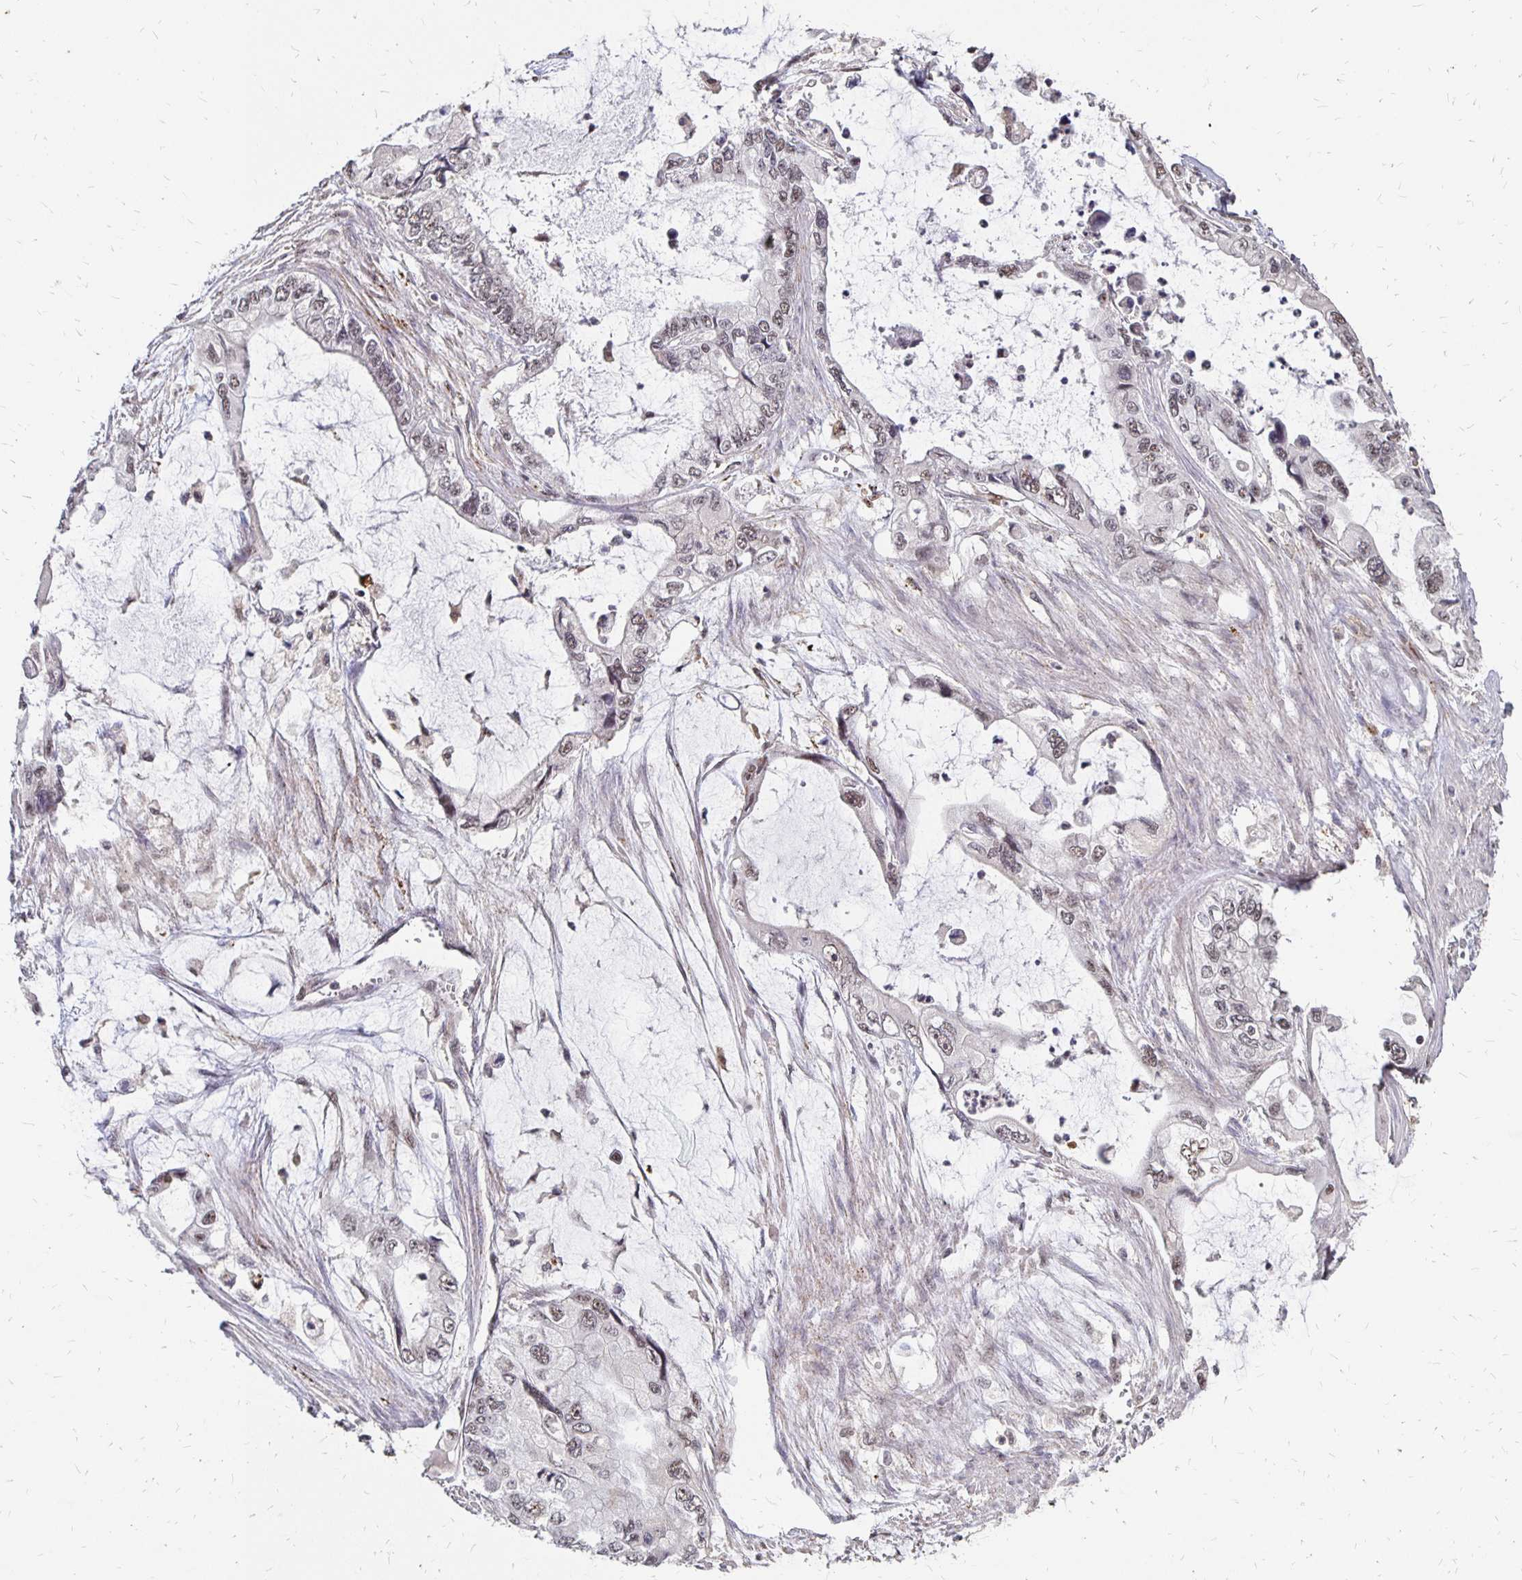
{"staining": {"intensity": "weak", "quantity": ">75%", "location": "nuclear"}, "tissue": "stomach cancer", "cell_type": "Tumor cells", "image_type": "cancer", "snomed": [{"axis": "morphology", "description": "Adenocarcinoma, NOS"}, {"axis": "topography", "description": "Pancreas"}, {"axis": "topography", "description": "Stomach, upper"}, {"axis": "topography", "description": "Stomach"}], "caption": "Stomach cancer stained for a protein (brown) shows weak nuclear positive positivity in about >75% of tumor cells.", "gene": "CLASRP", "patient": {"sex": "male", "age": 77}}